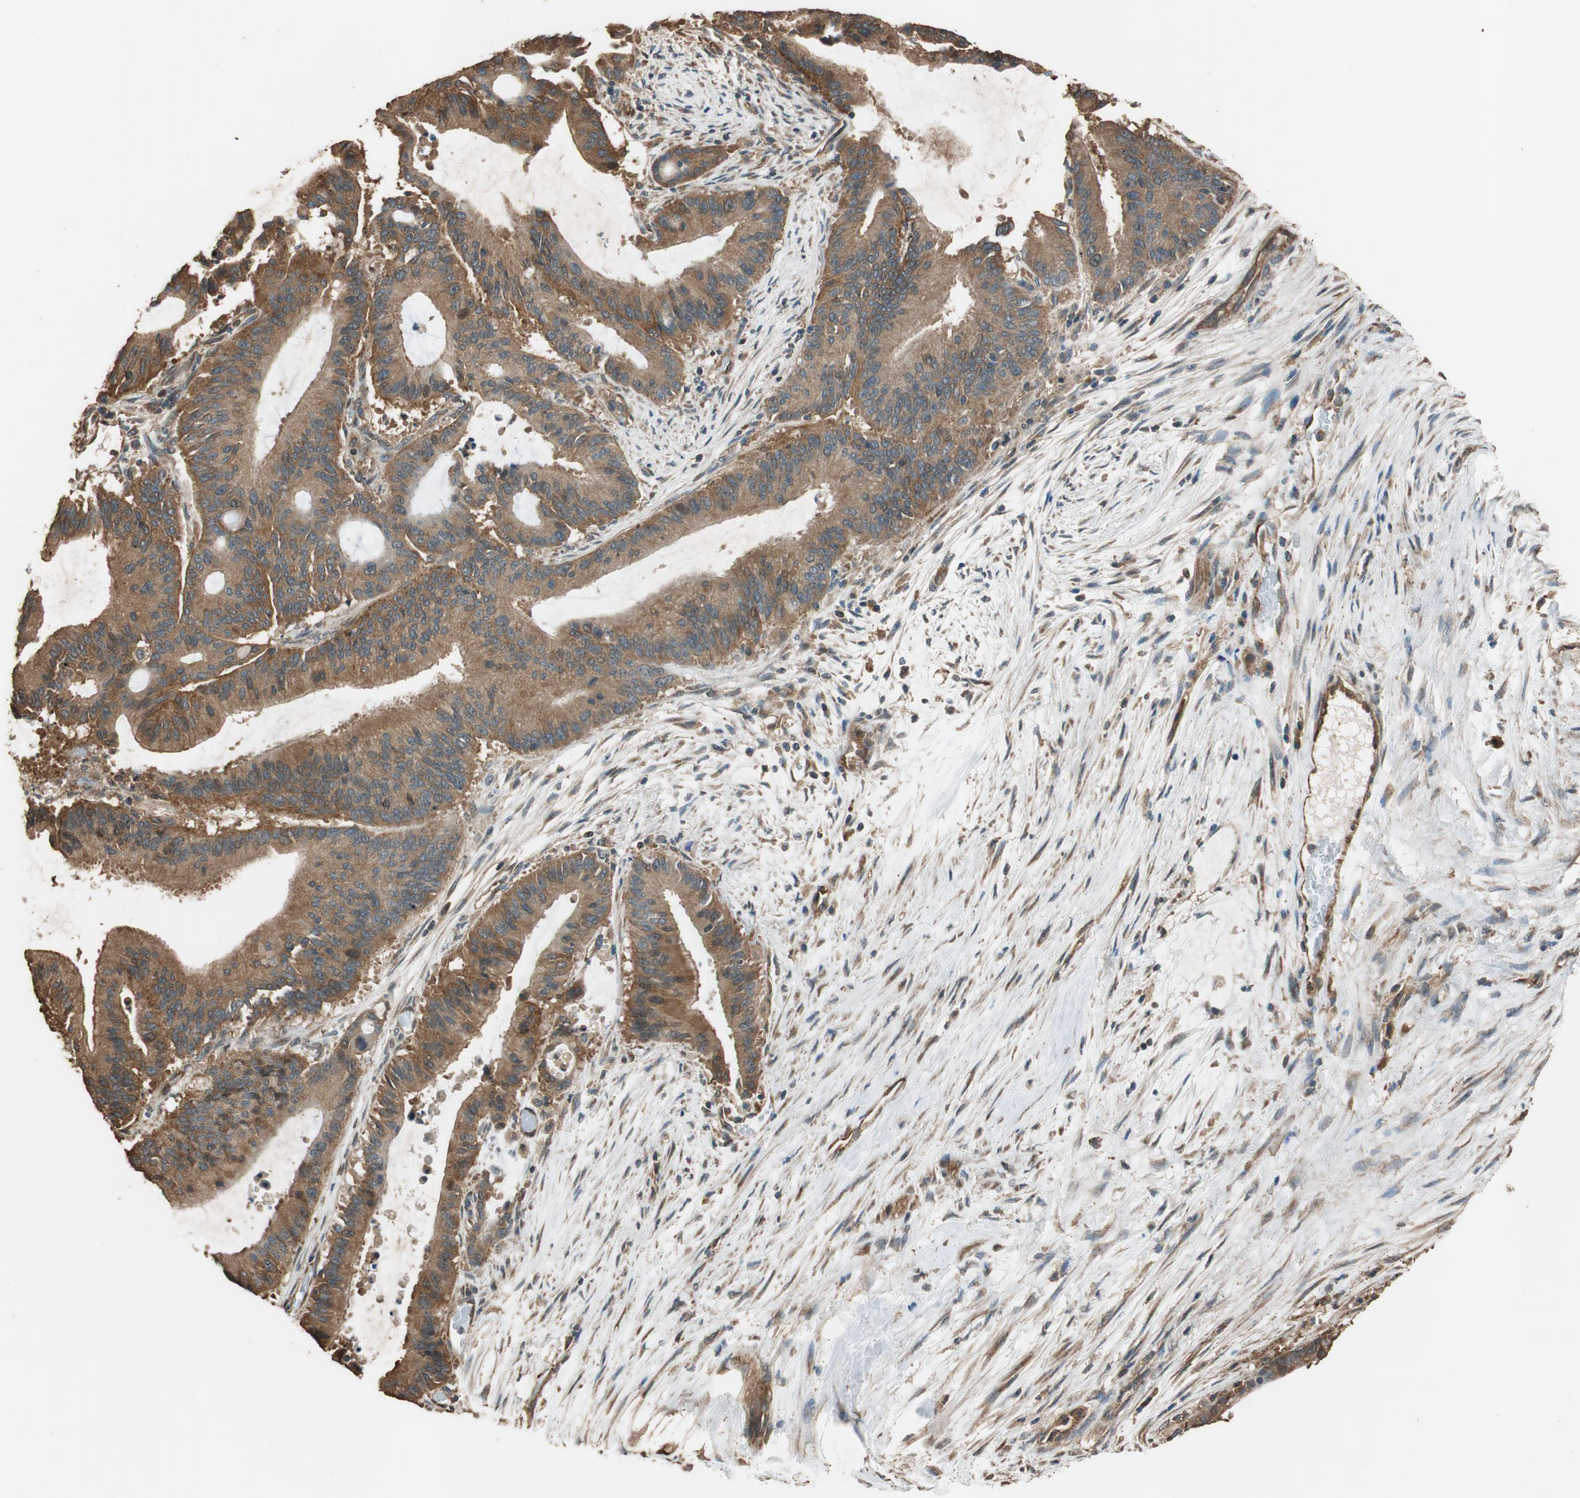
{"staining": {"intensity": "moderate", "quantity": ">75%", "location": "cytoplasmic/membranous"}, "tissue": "liver cancer", "cell_type": "Tumor cells", "image_type": "cancer", "snomed": [{"axis": "morphology", "description": "Cholangiocarcinoma"}, {"axis": "topography", "description": "Liver"}], "caption": "Tumor cells show medium levels of moderate cytoplasmic/membranous staining in approximately >75% of cells in human liver cancer (cholangiocarcinoma).", "gene": "MST1R", "patient": {"sex": "female", "age": 73}}